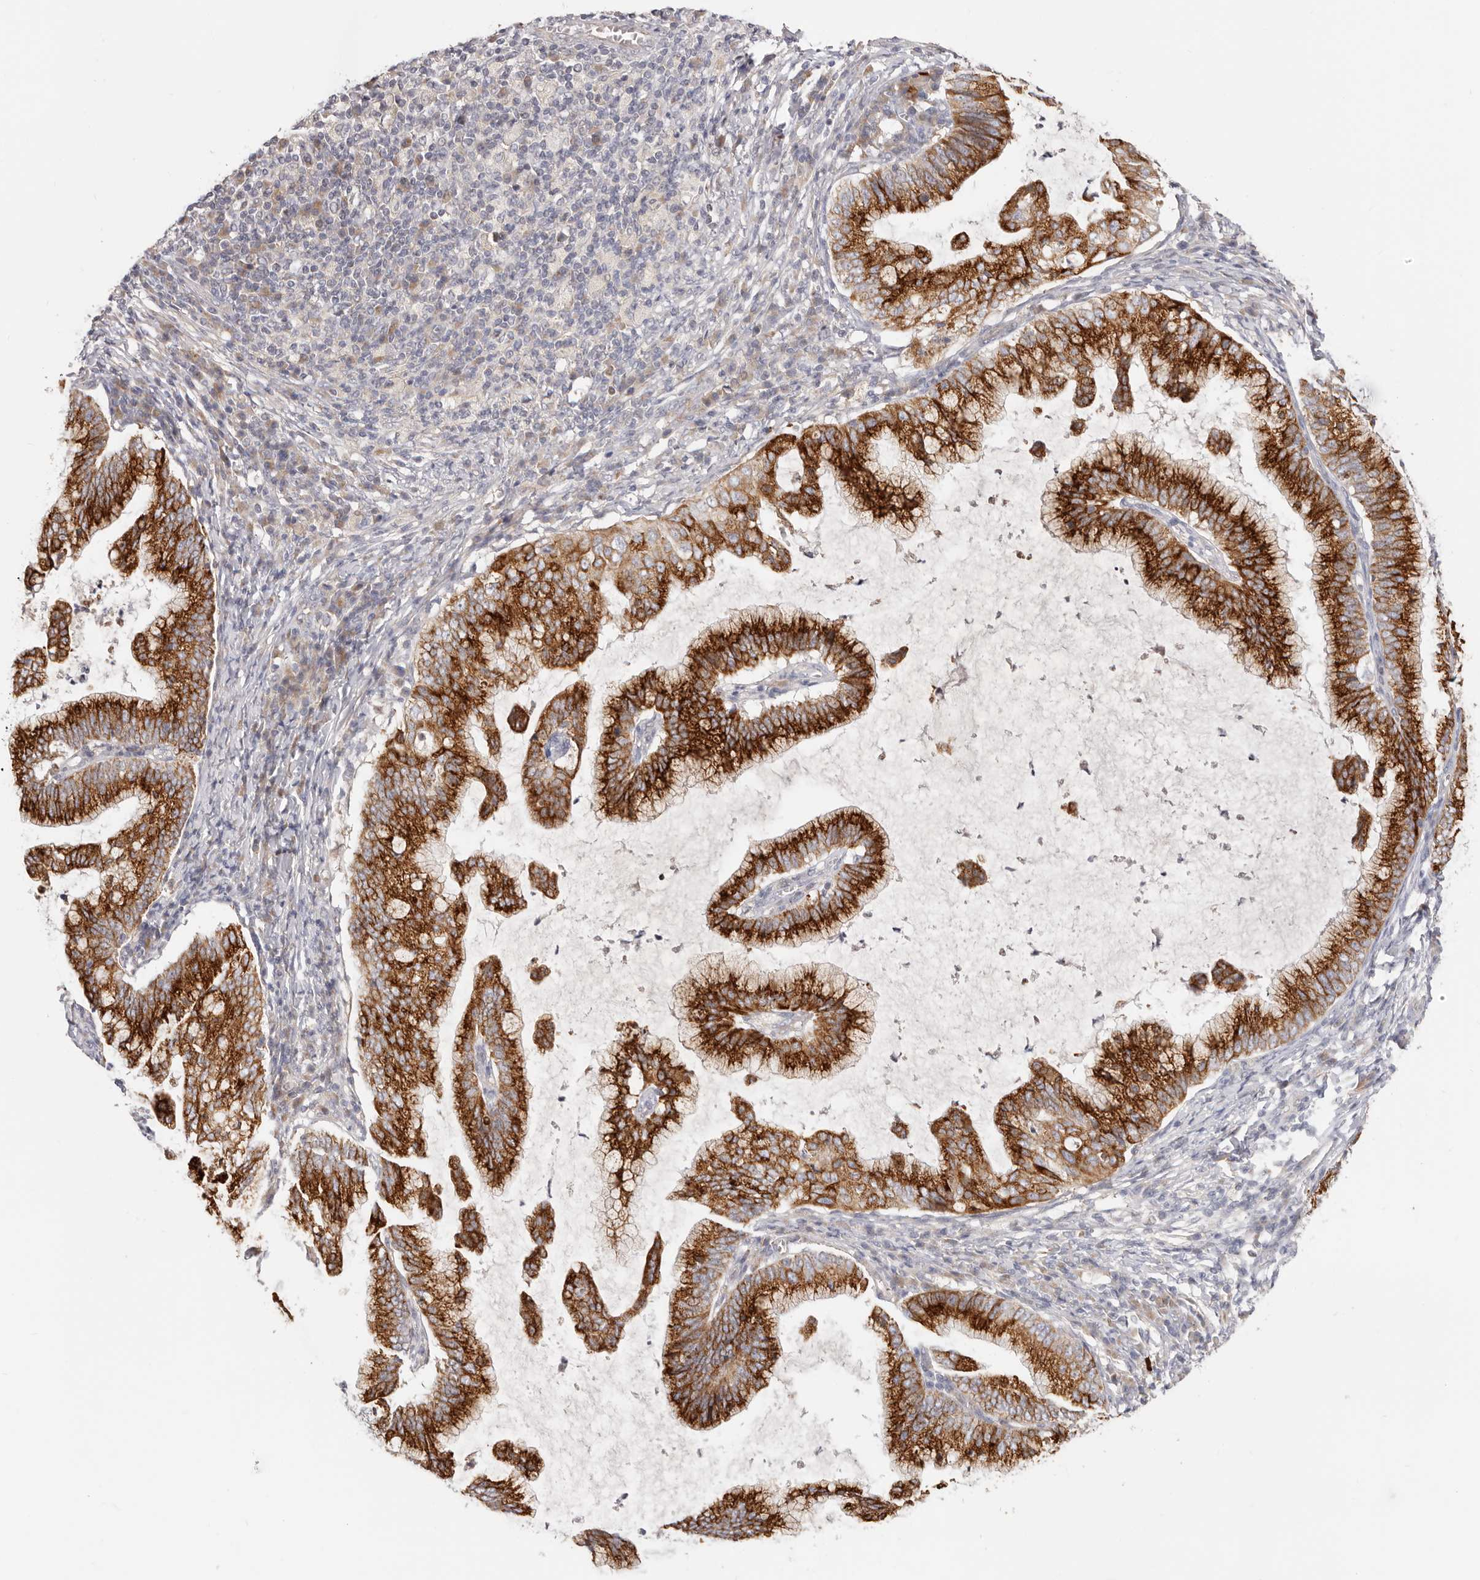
{"staining": {"intensity": "strong", "quantity": ">75%", "location": "cytoplasmic/membranous"}, "tissue": "cervical cancer", "cell_type": "Tumor cells", "image_type": "cancer", "snomed": [{"axis": "morphology", "description": "Adenocarcinoma, NOS"}, {"axis": "topography", "description": "Cervix"}], "caption": "This photomicrograph exhibits immunohistochemistry staining of cervical cancer, with high strong cytoplasmic/membranous positivity in about >75% of tumor cells.", "gene": "TFB2M", "patient": {"sex": "female", "age": 36}}